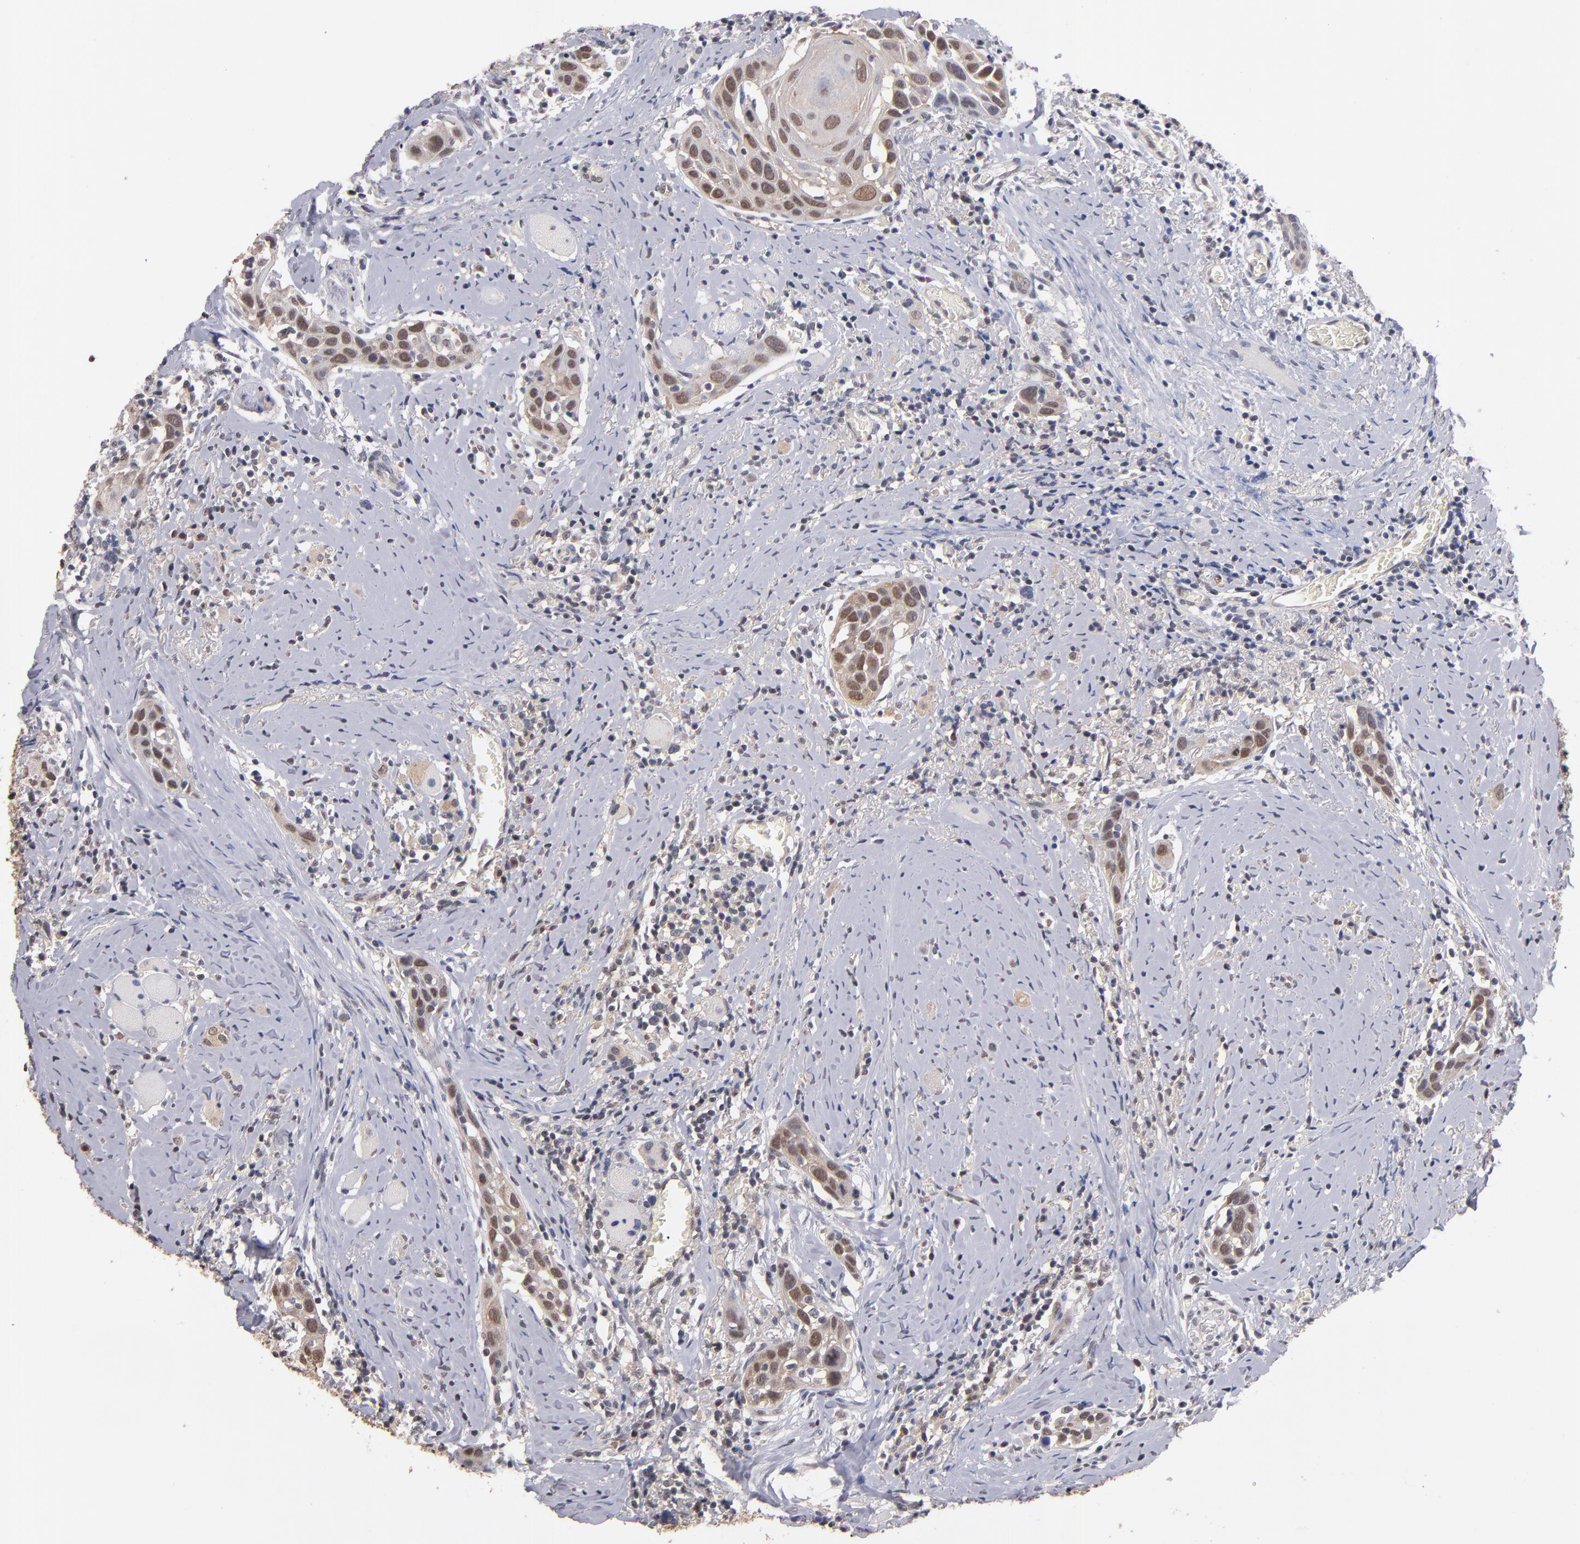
{"staining": {"intensity": "moderate", "quantity": "25%-75%", "location": "cytoplasmic/membranous,nuclear"}, "tissue": "head and neck cancer", "cell_type": "Tumor cells", "image_type": "cancer", "snomed": [{"axis": "morphology", "description": "Squamous cell carcinoma, NOS"}, {"axis": "topography", "description": "Oral tissue"}, {"axis": "topography", "description": "Head-Neck"}], "caption": "Protein staining of head and neck squamous cell carcinoma tissue shows moderate cytoplasmic/membranous and nuclear staining in about 25%-75% of tumor cells. (Stains: DAB (3,3'-diaminobenzidine) in brown, nuclei in blue, Microscopy: brightfield microscopy at high magnification).", "gene": "PSMD10", "patient": {"sex": "female", "age": 50}}